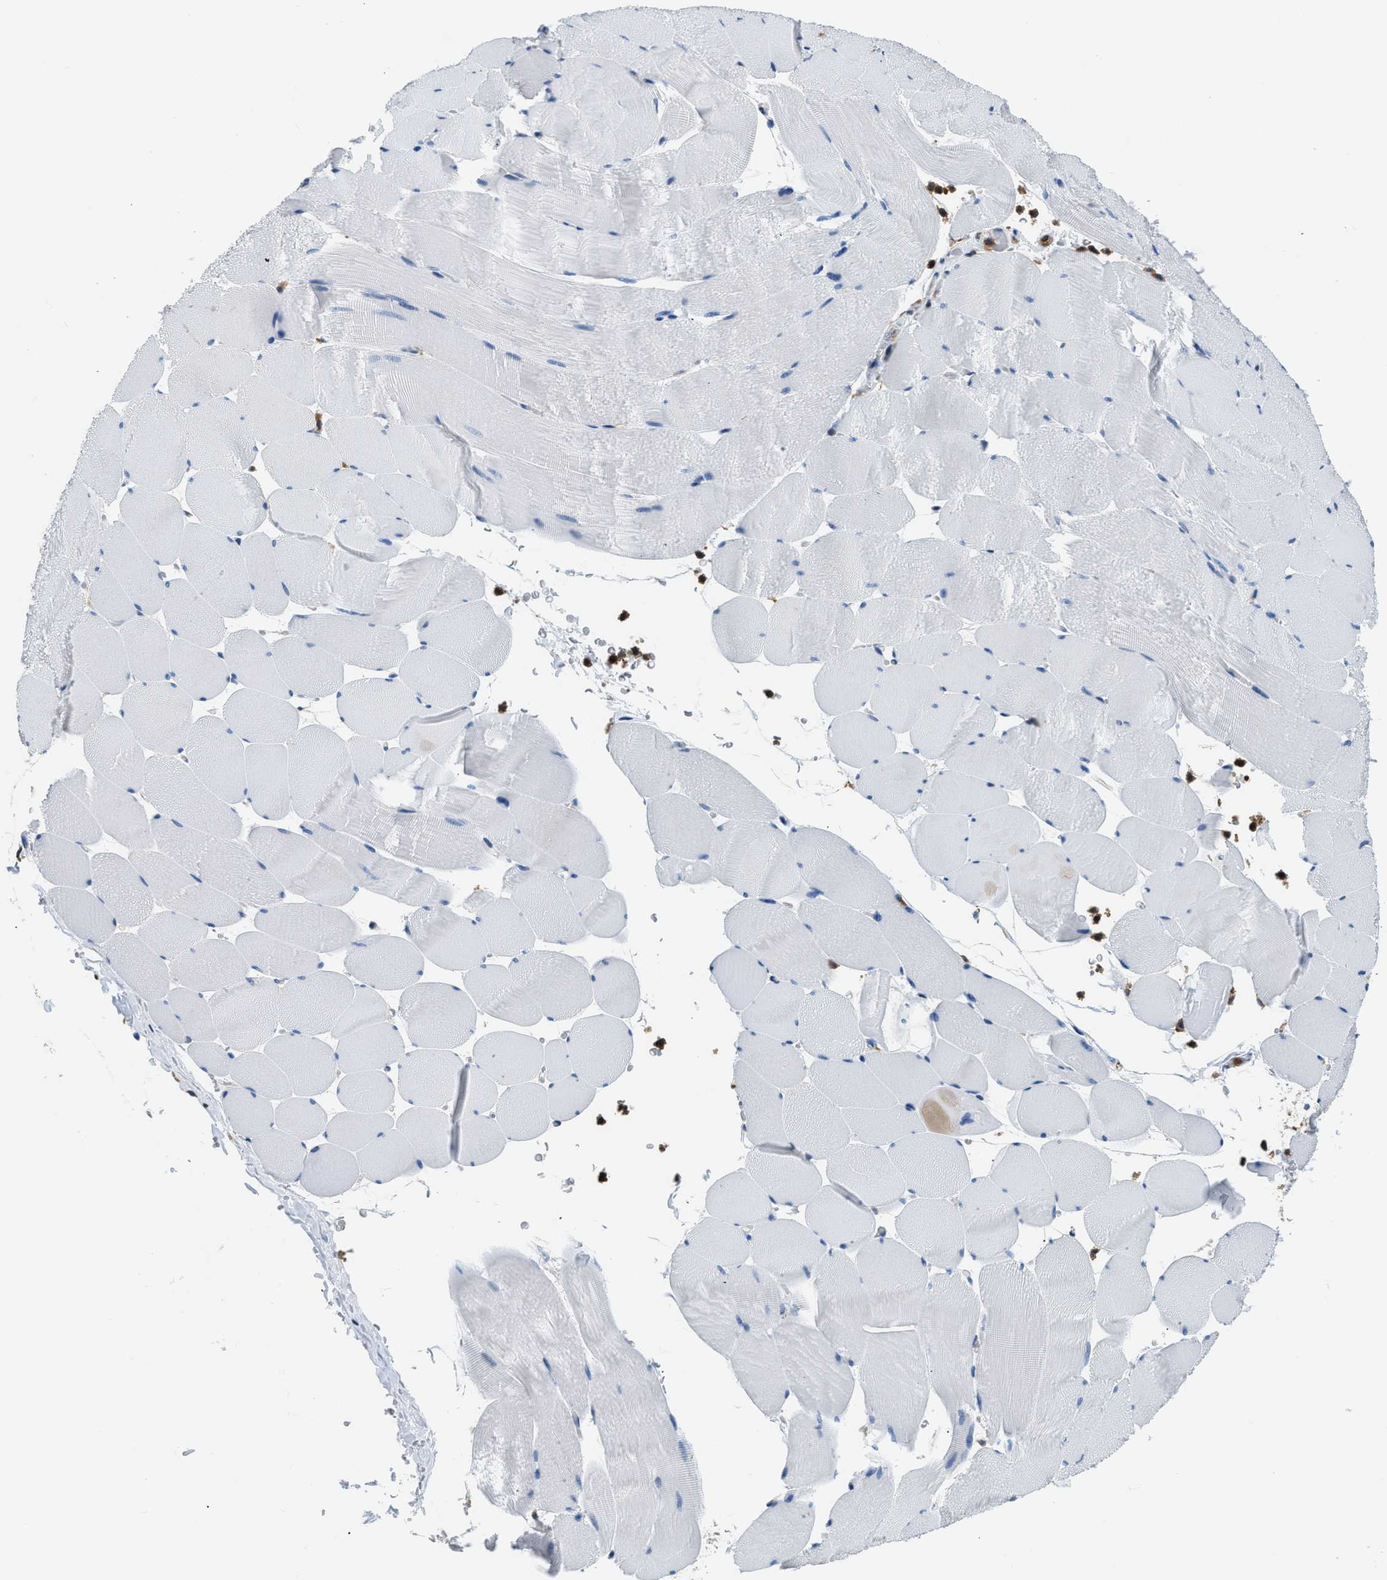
{"staining": {"intensity": "negative", "quantity": "none", "location": "none"}, "tissue": "skeletal muscle", "cell_type": "Myocytes", "image_type": "normal", "snomed": [{"axis": "morphology", "description": "Normal tissue, NOS"}, {"axis": "topography", "description": "Skeletal muscle"}], "caption": "Myocytes are negative for brown protein staining in benign skeletal muscle. (DAB (3,3'-diaminobenzidine) immunohistochemistry (IHC), high magnification).", "gene": "PKM", "patient": {"sex": "male", "age": 62}}